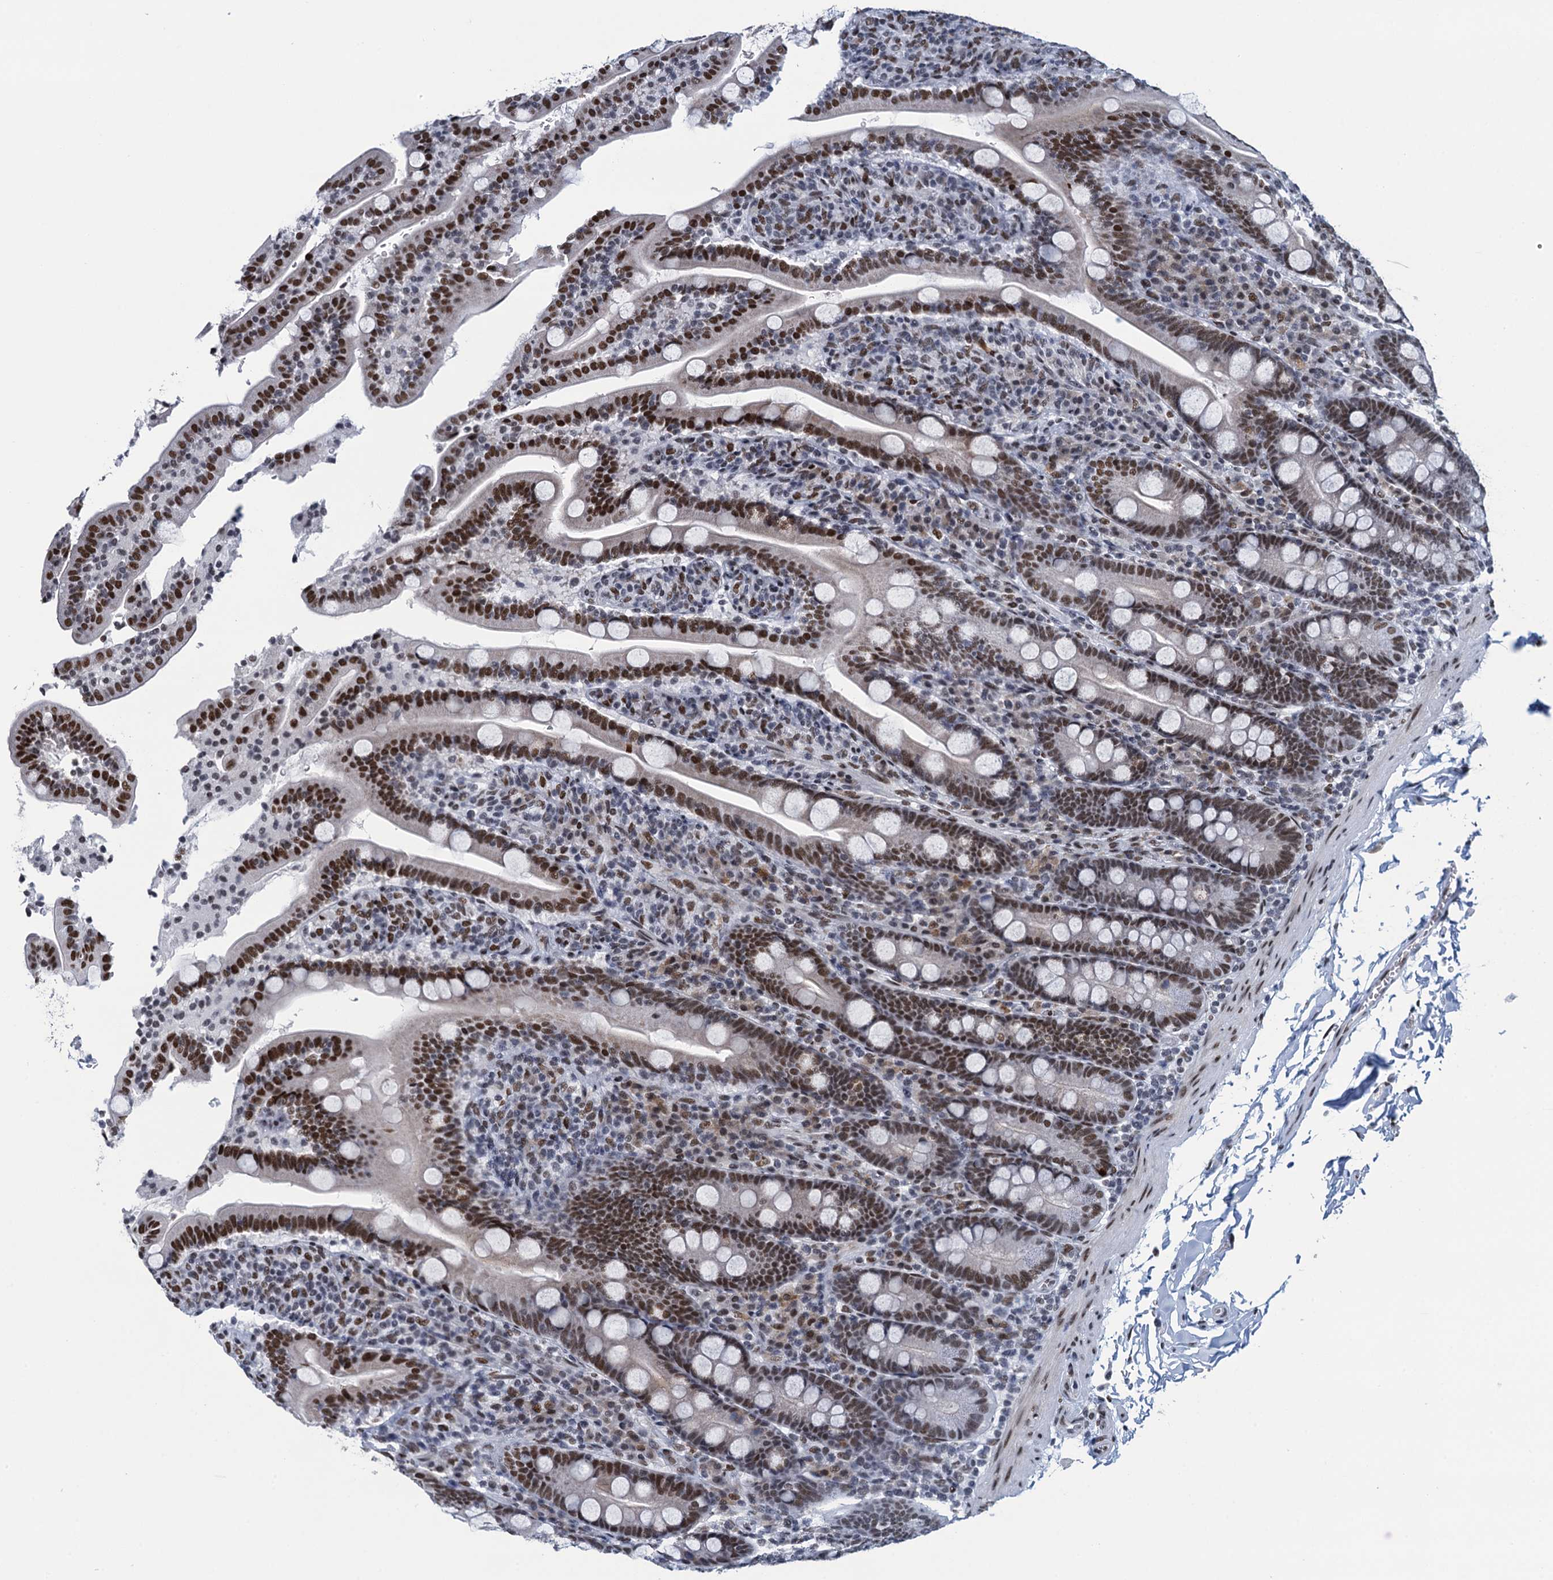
{"staining": {"intensity": "strong", "quantity": ">75%", "location": "nuclear"}, "tissue": "duodenum", "cell_type": "Glandular cells", "image_type": "normal", "snomed": [{"axis": "morphology", "description": "Normal tissue, NOS"}, {"axis": "topography", "description": "Duodenum"}], "caption": "This is an image of immunohistochemistry (IHC) staining of unremarkable duodenum, which shows strong staining in the nuclear of glandular cells.", "gene": "HNRNPUL2", "patient": {"sex": "male", "age": 35}}